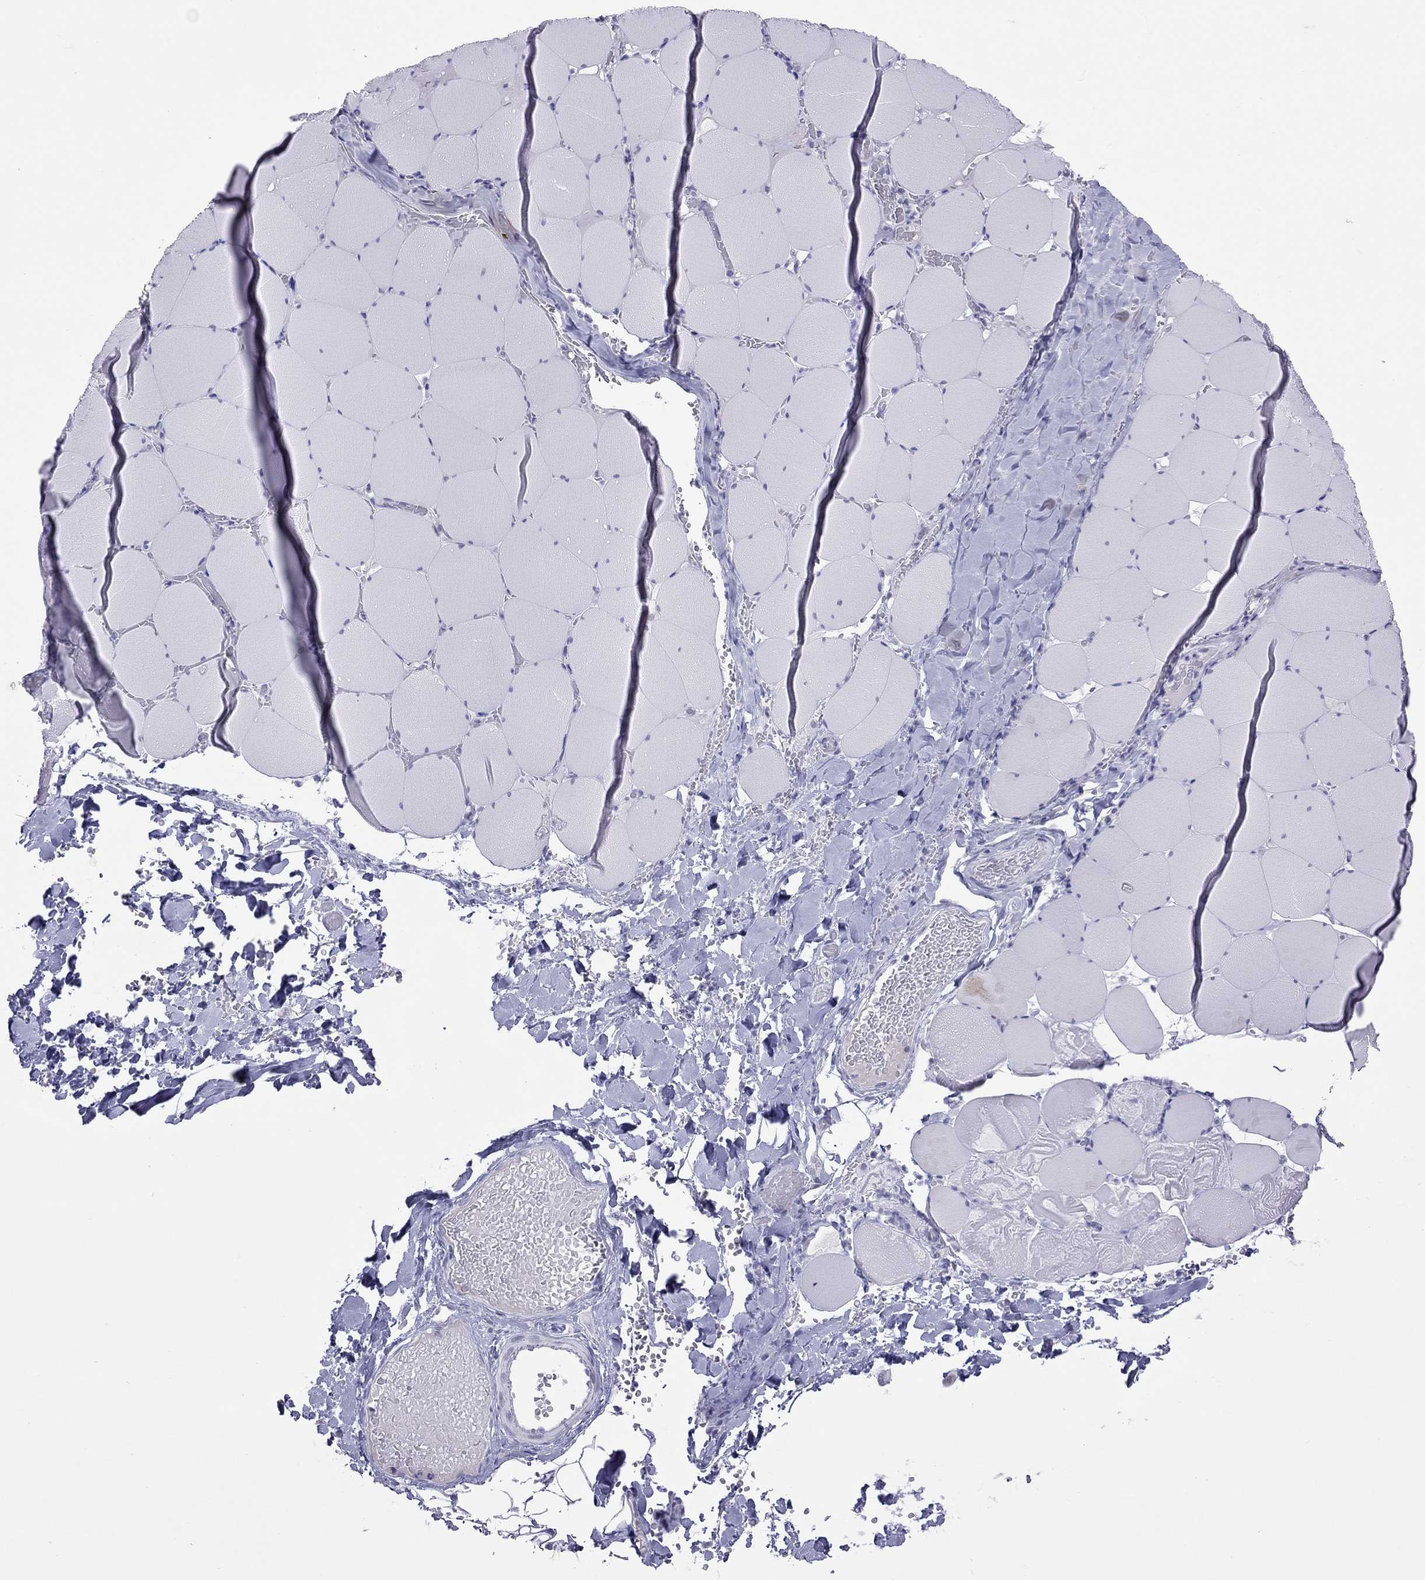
{"staining": {"intensity": "negative", "quantity": "none", "location": "none"}, "tissue": "skeletal muscle", "cell_type": "Myocytes", "image_type": "normal", "snomed": [{"axis": "morphology", "description": "Normal tissue, NOS"}, {"axis": "morphology", "description": "Malignant melanoma, Metastatic site"}, {"axis": "topography", "description": "Skeletal muscle"}], "caption": "Protein analysis of benign skeletal muscle exhibits no significant positivity in myocytes. The staining was performed using DAB to visualize the protein expression in brown, while the nuclei were stained in blue with hematoxylin (Magnification: 20x).", "gene": "JHY", "patient": {"sex": "male", "age": 50}}